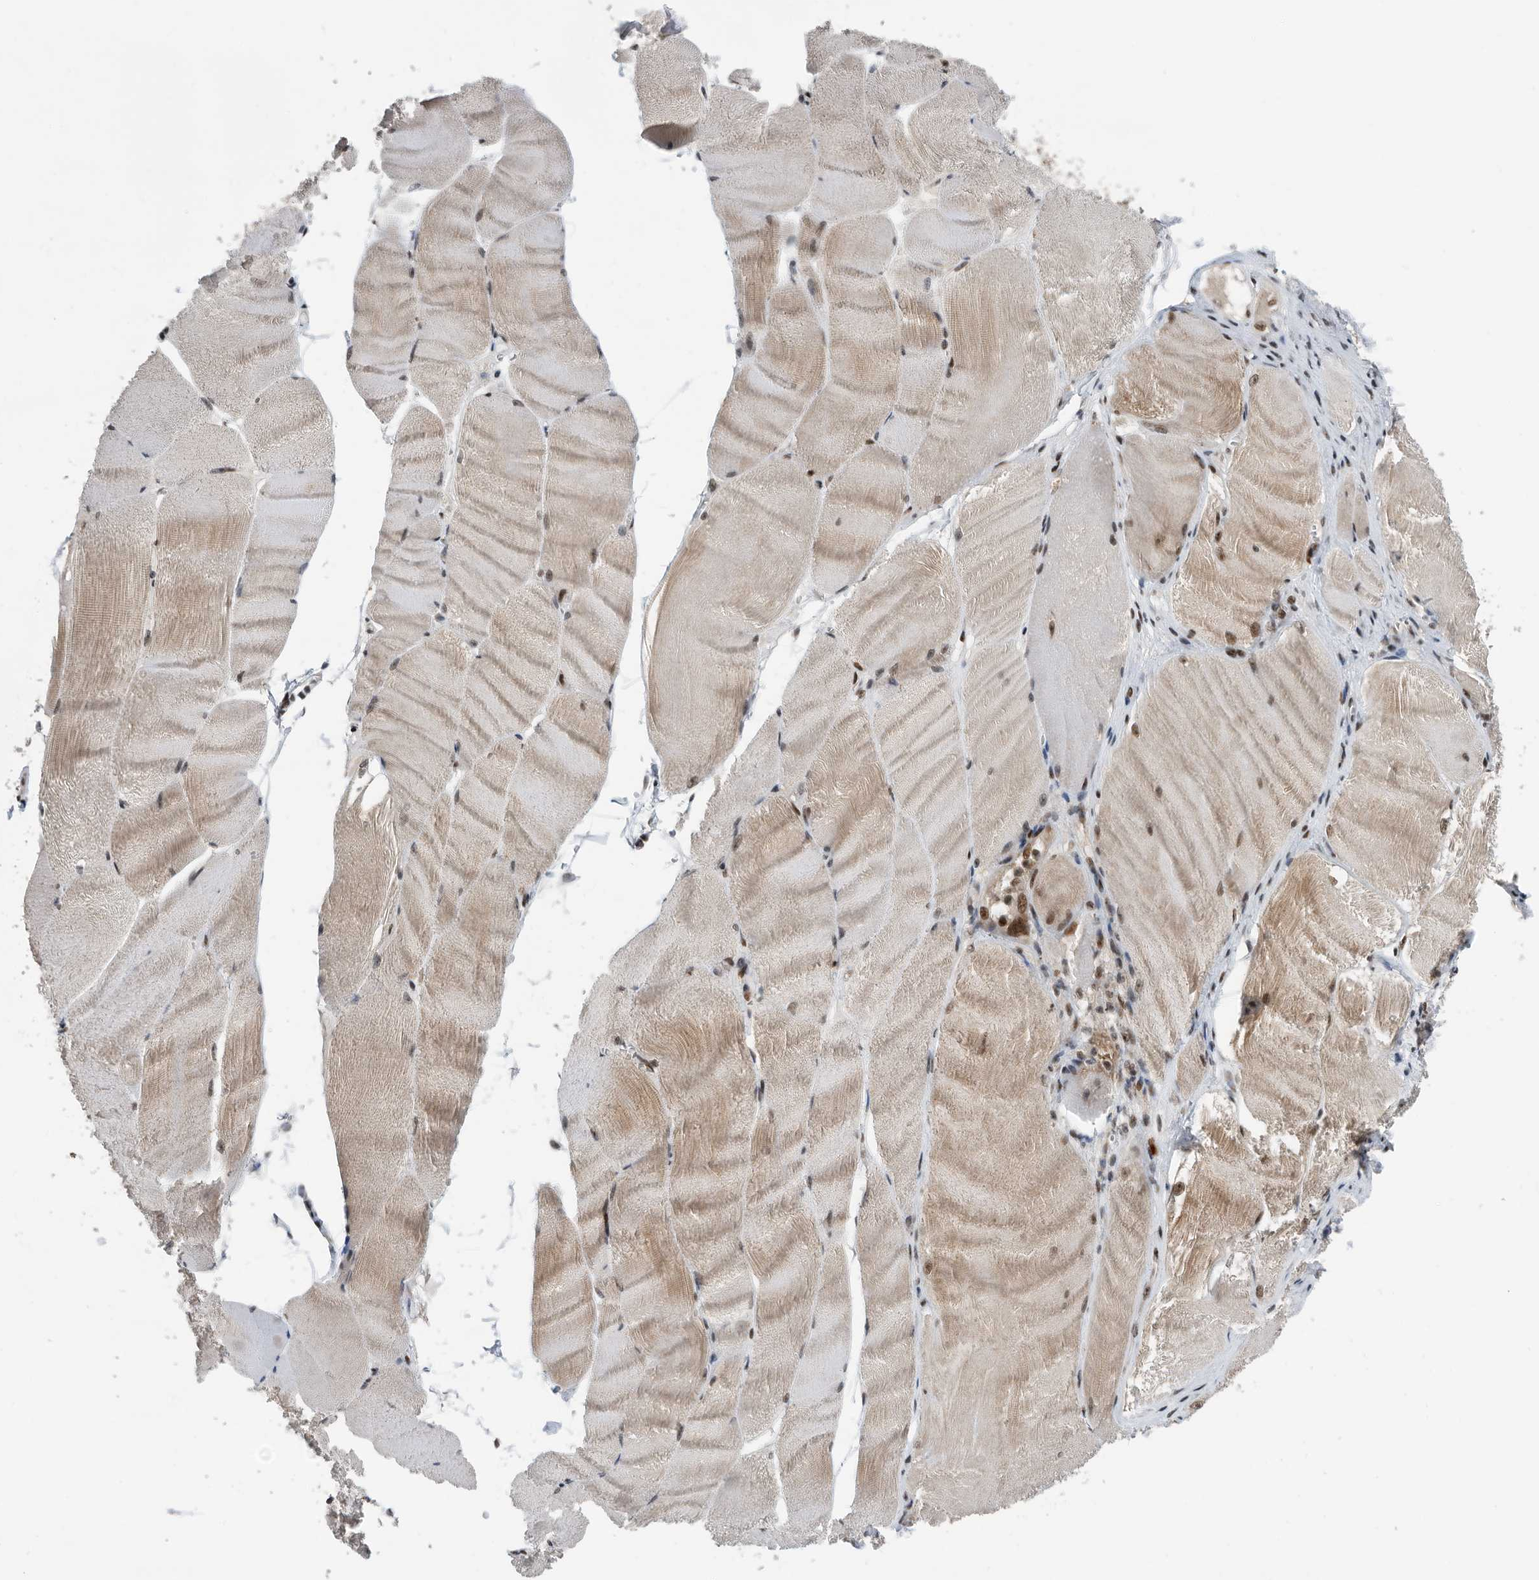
{"staining": {"intensity": "weak", "quantity": "25%-75%", "location": "cytoplasmic/membranous,nuclear"}, "tissue": "skeletal muscle", "cell_type": "Myocytes", "image_type": "normal", "snomed": [{"axis": "morphology", "description": "Normal tissue, NOS"}, {"axis": "morphology", "description": "Basal cell carcinoma"}, {"axis": "topography", "description": "Skeletal muscle"}], "caption": "Protein expression analysis of unremarkable human skeletal muscle reveals weak cytoplasmic/membranous,nuclear staining in approximately 25%-75% of myocytes.", "gene": "ZNF260", "patient": {"sex": "female", "age": 64}}